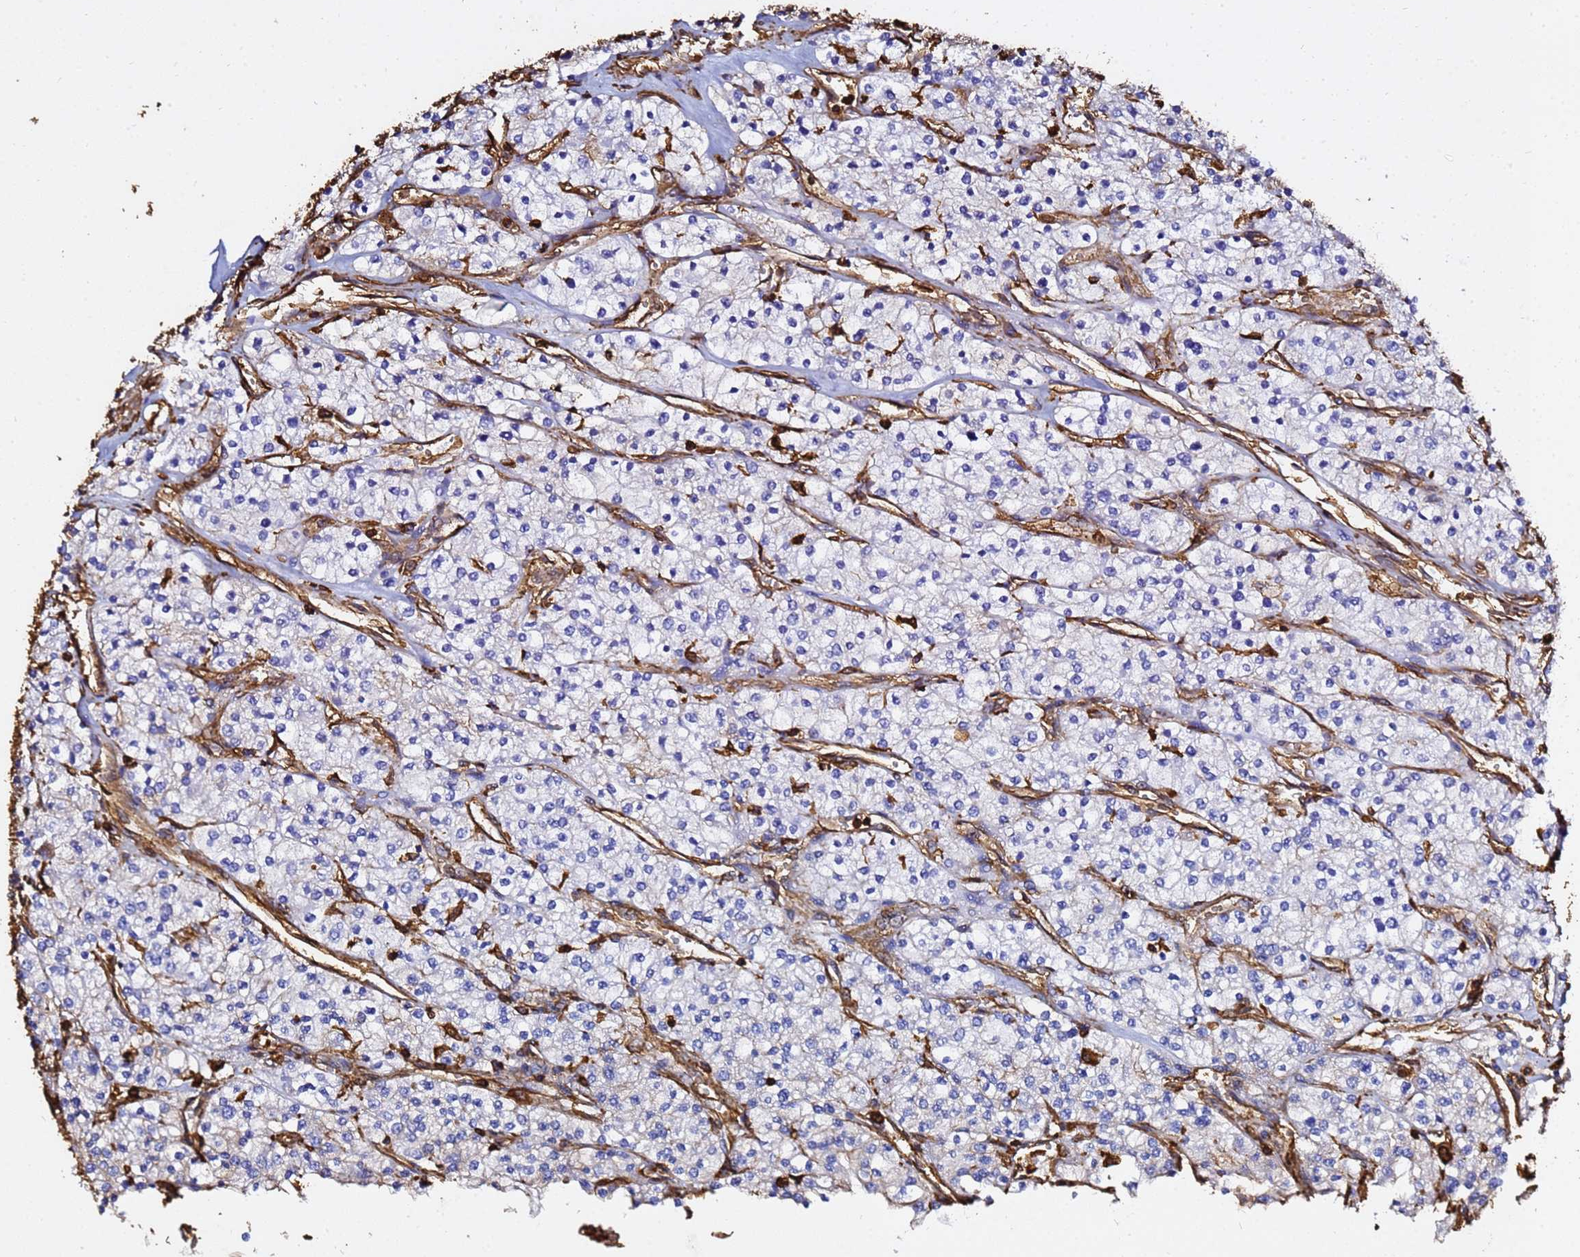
{"staining": {"intensity": "negative", "quantity": "none", "location": "none"}, "tissue": "renal cancer", "cell_type": "Tumor cells", "image_type": "cancer", "snomed": [{"axis": "morphology", "description": "Adenocarcinoma, NOS"}, {"axis": "topography", "description": "Kidney"}], "caption": "This is an IHC photomicrograph of renal adenocarcinoma. There is no staining in tumor cells.", "gene": "ACTB", "patient": {"sex": "male", "age": 80}}